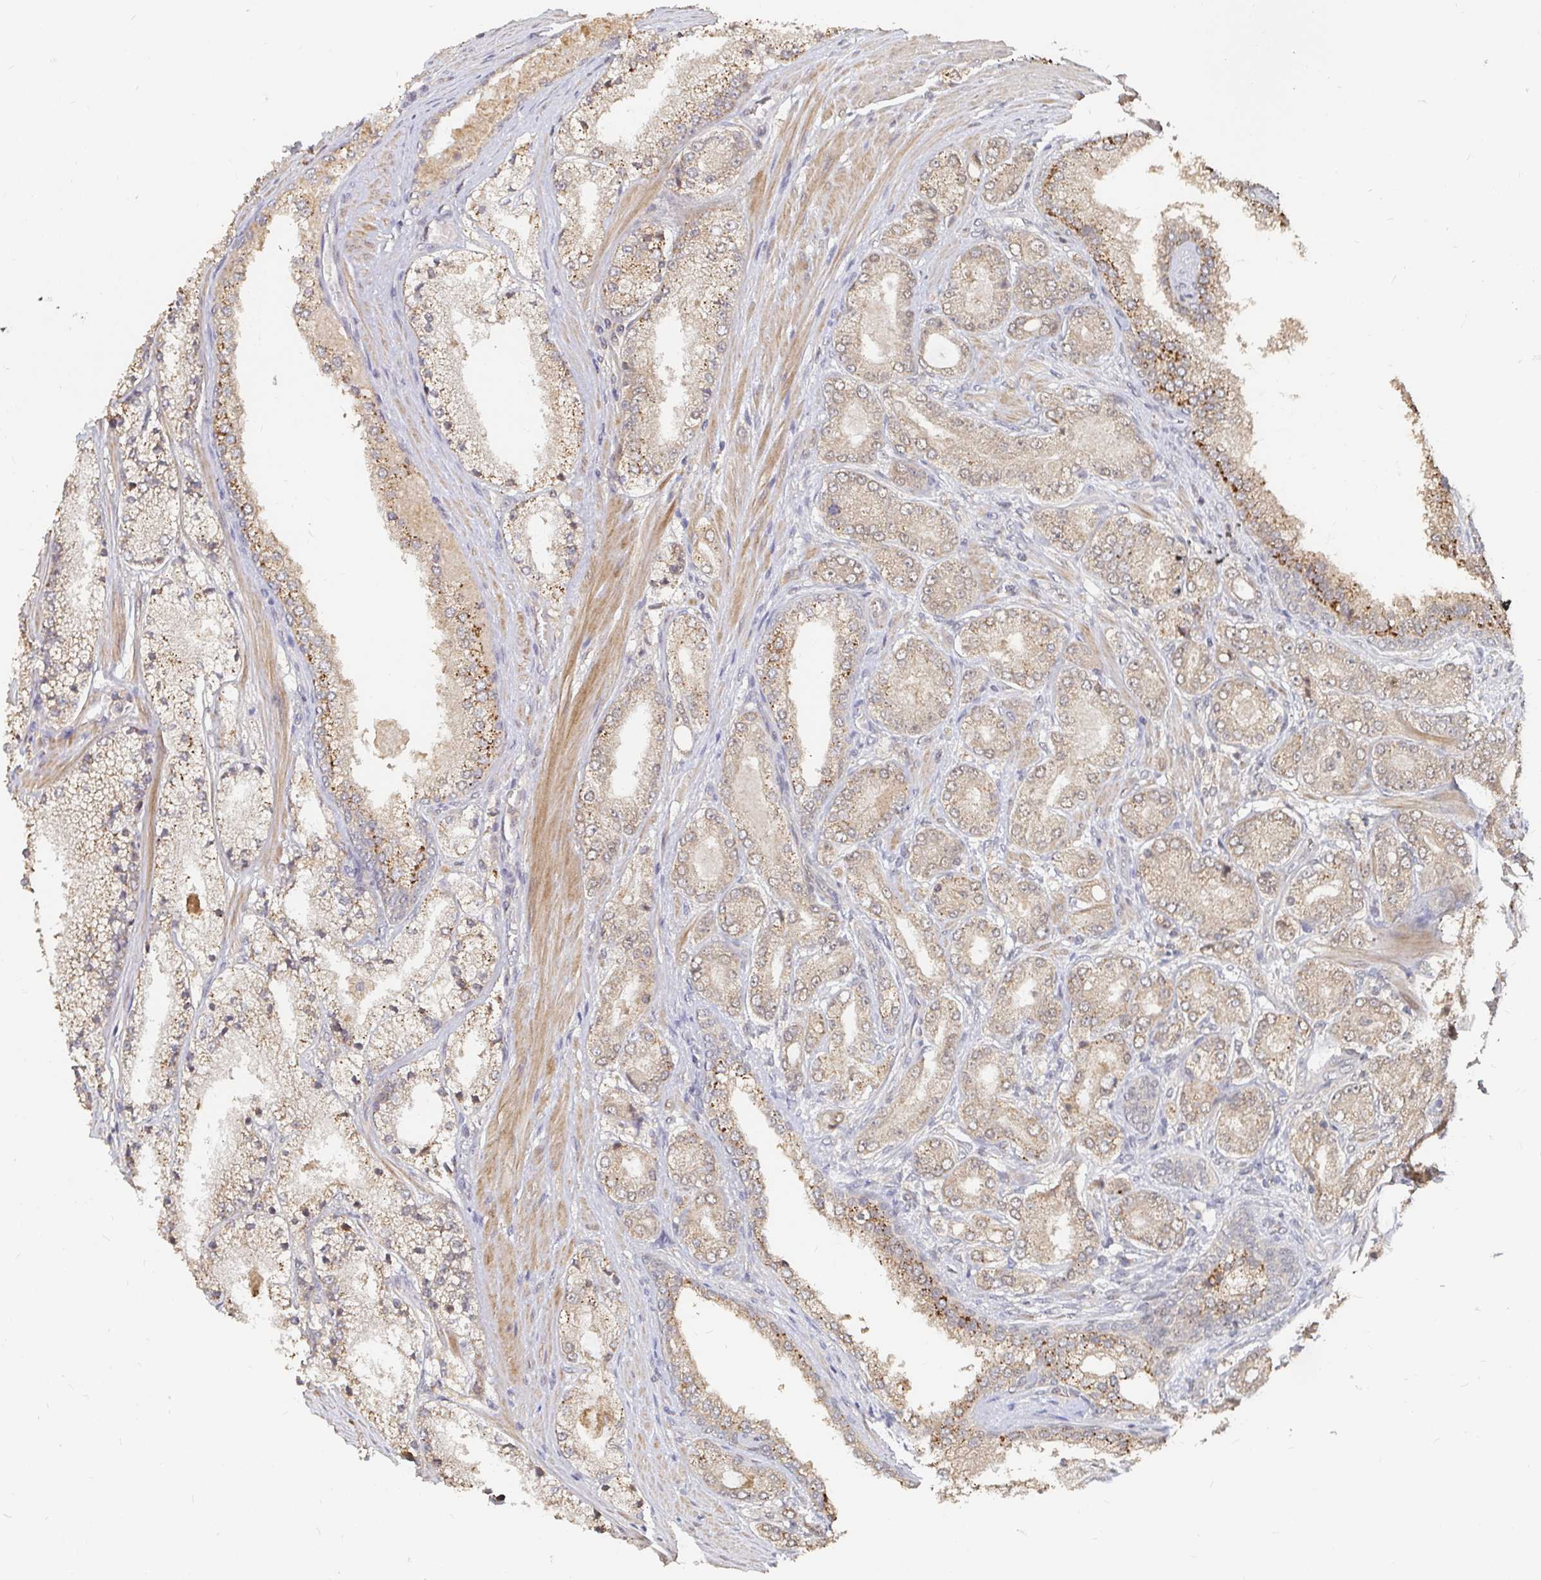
{"staining": {"intensity": "weak", "quantity": "25%-75%", "location": "cytoplasmic/membranous"}, "tissue": "prostate cancer", "cell_type": "Tumor cells", "image_type": "cancer", "snomed": [{"axis": "morphology", "description": "Adenocarcinoma, High grade"}, {"axis": "topography", "description": "Prostate"}], "caption": "This image demonstrates prostate cancer stained with immunohistochemistry (IHC) to label a protein in brown. The cytoplasmic/membranous of tumor cells show weak positivity for the protein. Nuclei are counter-stained blue.", "gene": "LRP5", "patient": {"sex": "male", "age": 63}}